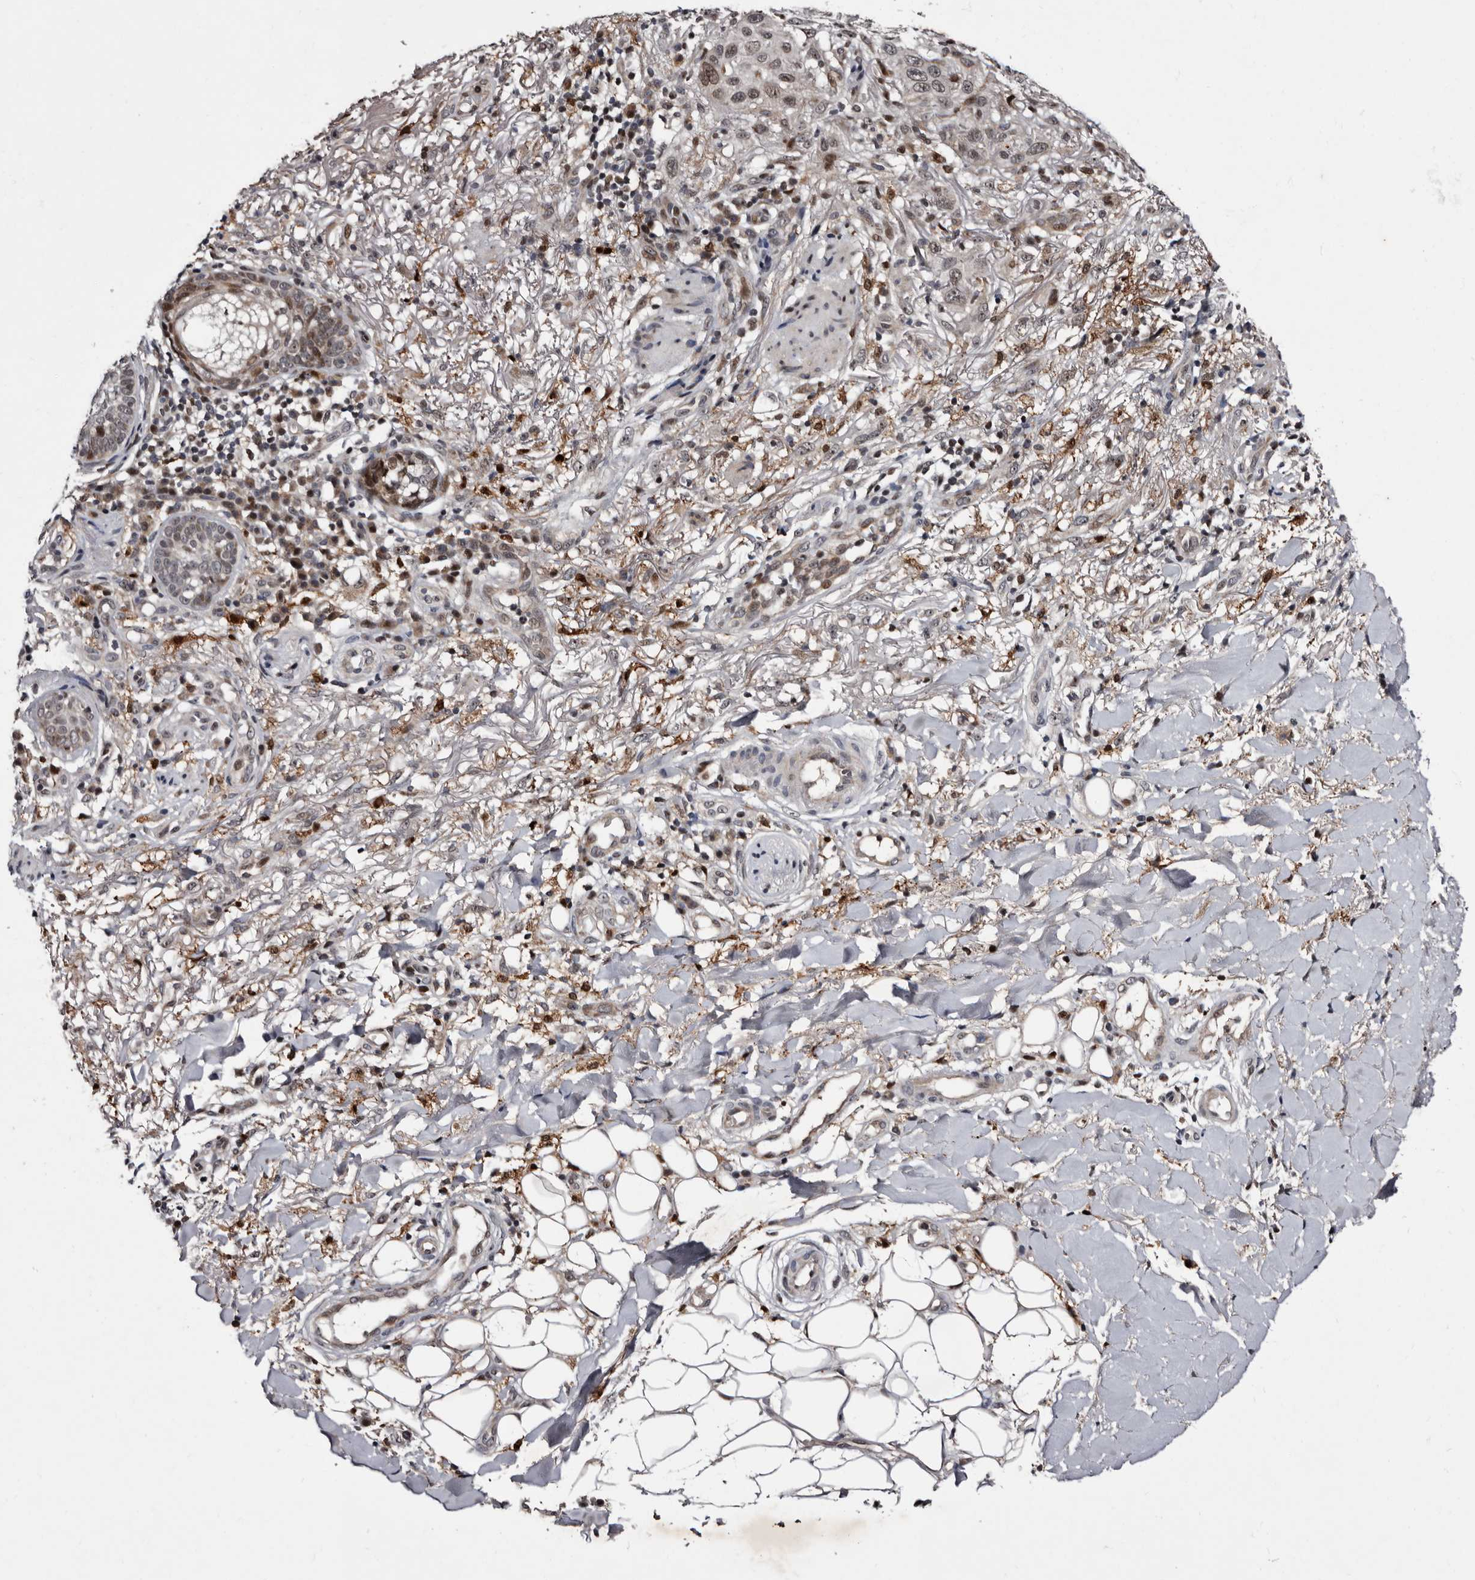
{"staining": {"intensity": "weak", "quantity": "<25%", "location": "nuclear"}, "tissue": "skin cancer", "cell_type": "Tumor cells", "image_type": "cancer", "snomed": [{"axis": "morphology", "description": "Normal tissue, NOS"}, {"axis": "morphology", "description": "Squamous cell carcinoma, NOS"}, {"axis": "topography", "description": "Skin"}], "caption": "Immunohistochemical staining of human squamous cell carcinoma (skin) shows no significant positivity in tumor cells.", "gene": "TNKS", "patient": {"sex": "female", "age": 96}}